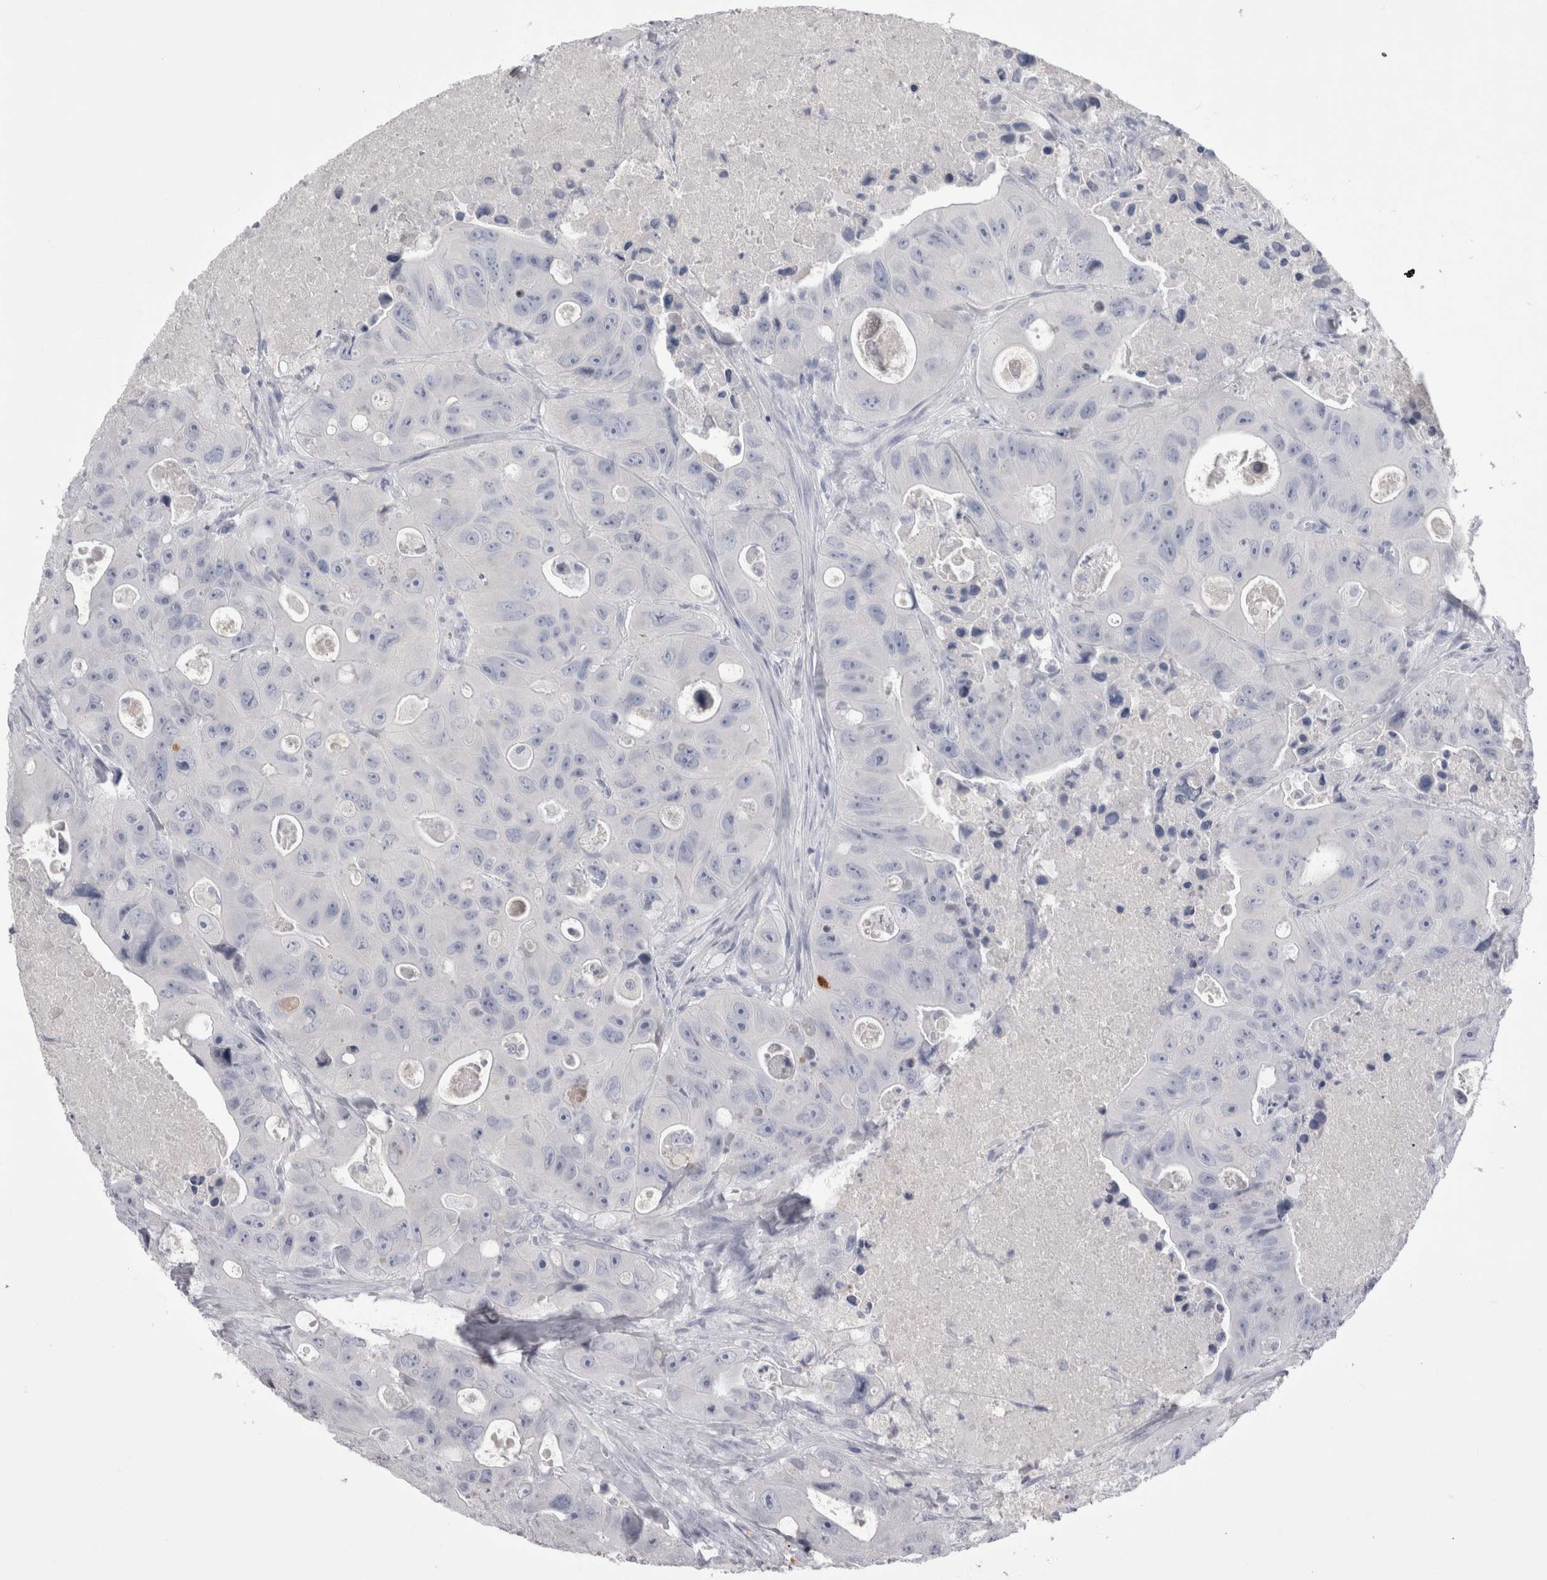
{"staining": {"intensity": "negative", "quantity": "none", "location": "none"}, "tissue": "colorectal cancer", "cell_type": "Tumor cells", "image_type": "cancer", "snomed": [{"axis": "morphology", "description": "Adenocarcinoma, NOS"}, {"axis": "topography", "description": "Colon"}], "caption": "Tumor cells show no significant expression in colorectal cancer (adenocarcinoma).", "gene": "ADAM2", "patient": {"sex": "female", "age": 46}}